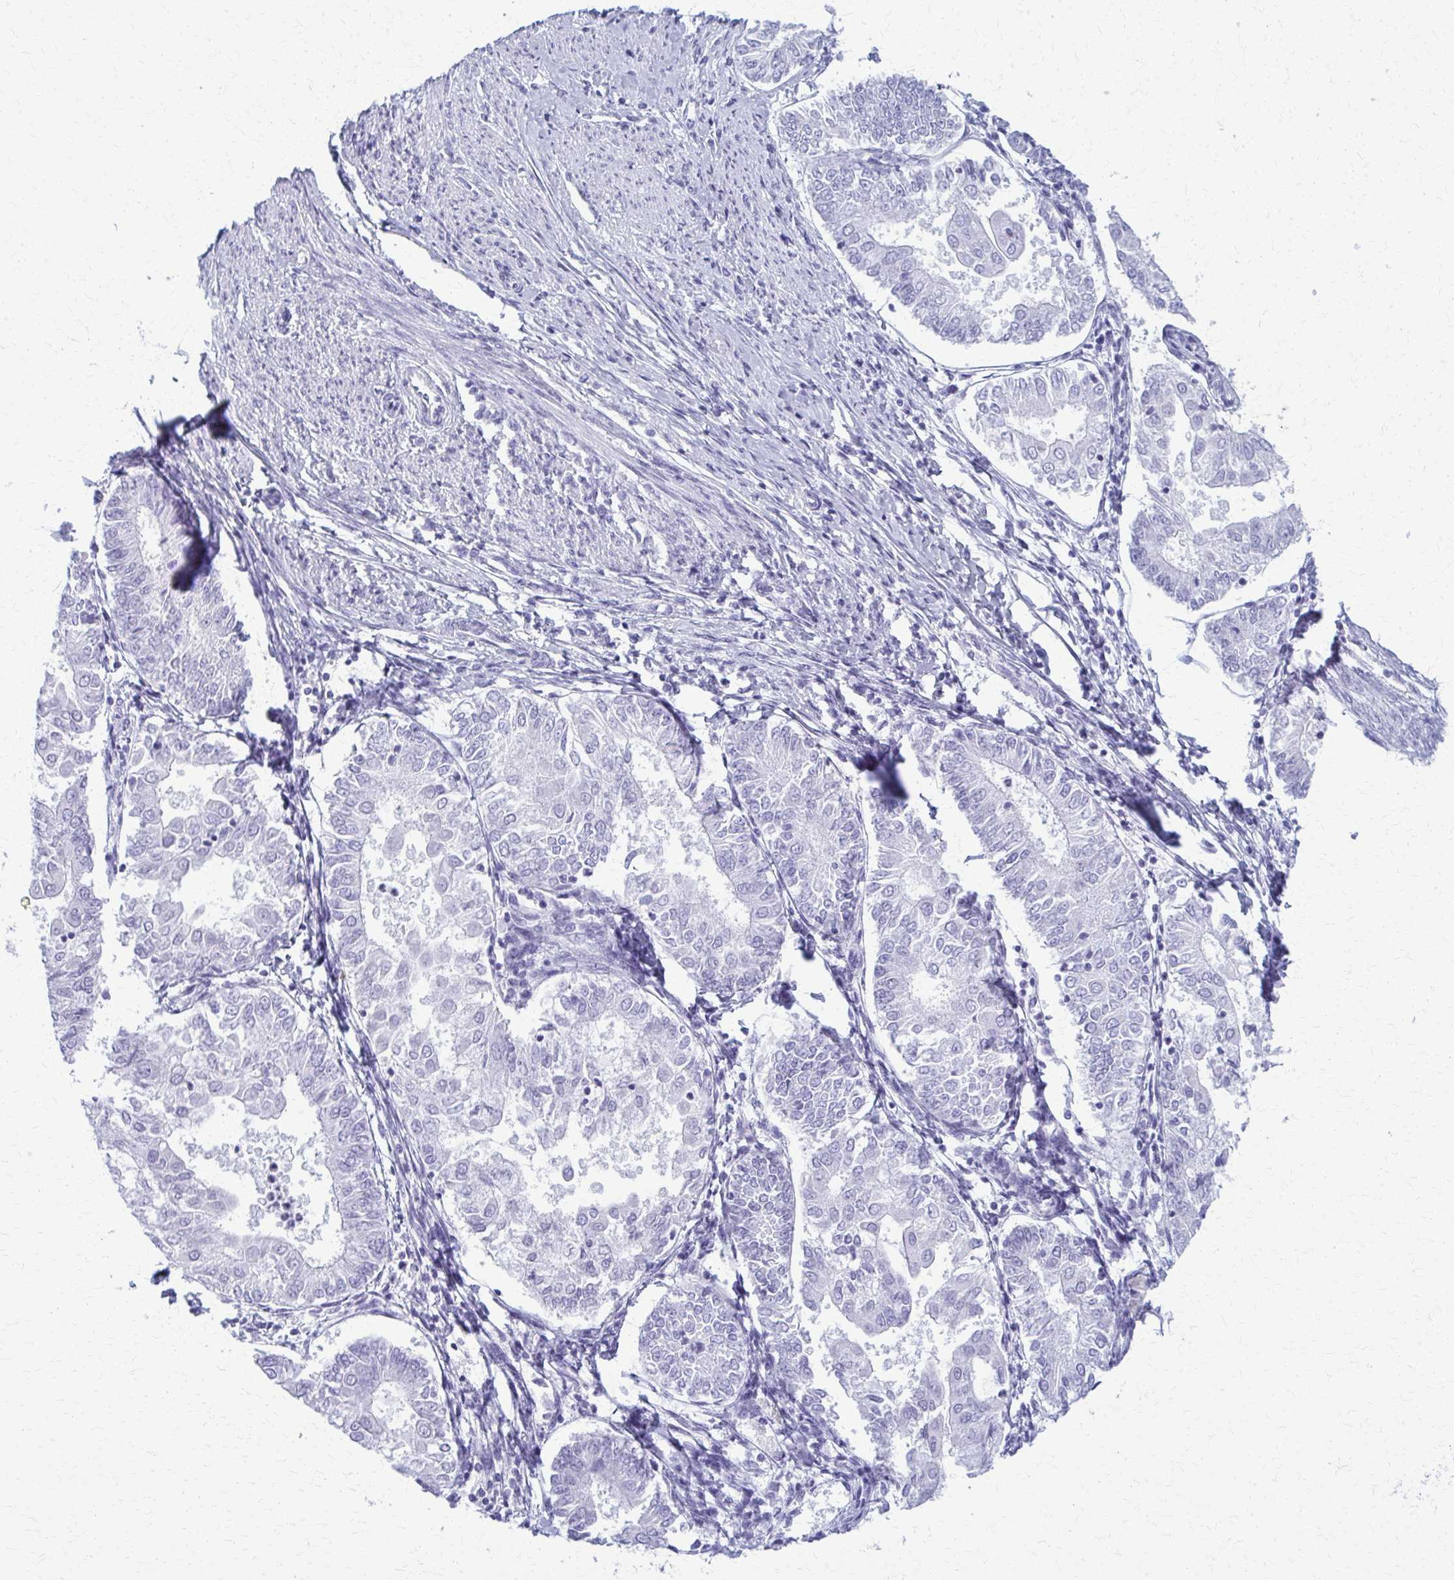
{"staining": {"intensity": "negative", "quantity": "none", "location": "none"}, "tissue": "endometrial cancer", "cell_type": "Tumor cells", "image_type": "cancer", "snomed": [{"axis": "morphology", "description": "Adenocarcinoma, NOS"}, {"axis": "topography", "description": "Endometrium"}], "caption": "Immunohistochemistry (IHC) of endometrial adenocarcinoma displays no staining in tumor cells.", "gene": "ACSM2B", "patient": {"sex": "female", "age": 68}}